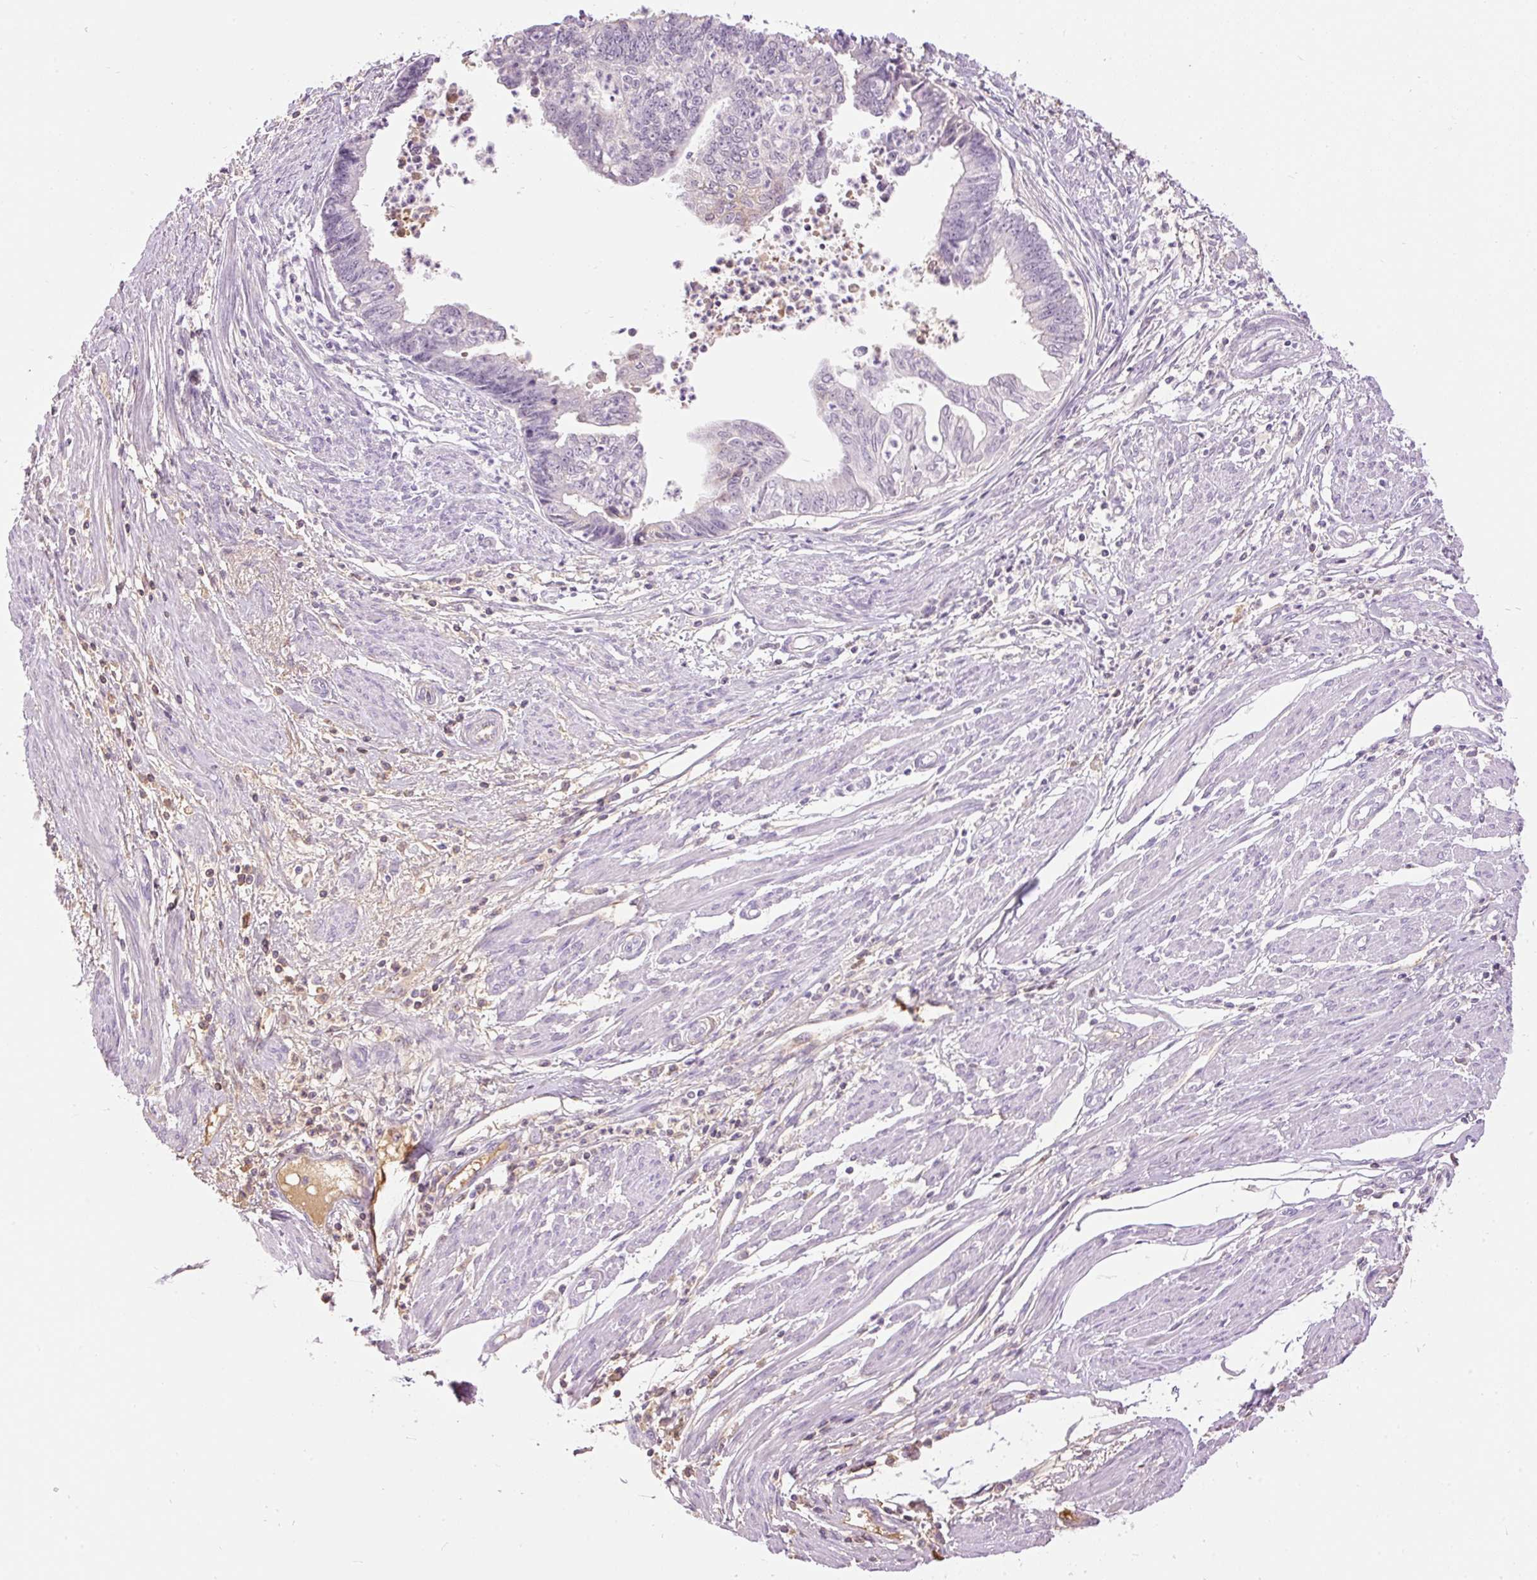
{"staining": {"intensity": "weak", "quantity": "<25%", "location": "cytoplasmic/membranous"}, "tissue": "endometrial cancer", "cell_type": "Tumor cells", "image_type": "cancer", "snomed": [{"axis": "morphology", "description": "Adenocarcinoma, NOS"}, {"axis": "topography", "description": "Endometrium"}], "caption": "An image of endometrial cancer stained for a protein shows no brown staining in tumor cells. The staining was performed using DAB (3,3'-diaminobenzidine) to visualize the protein expression in brown, while the nuclei were stained in blue with hematoxylin (Magnification: 20x).", "gene": "PRPF38B", "patient": {"sex": "female", "age": 73}}